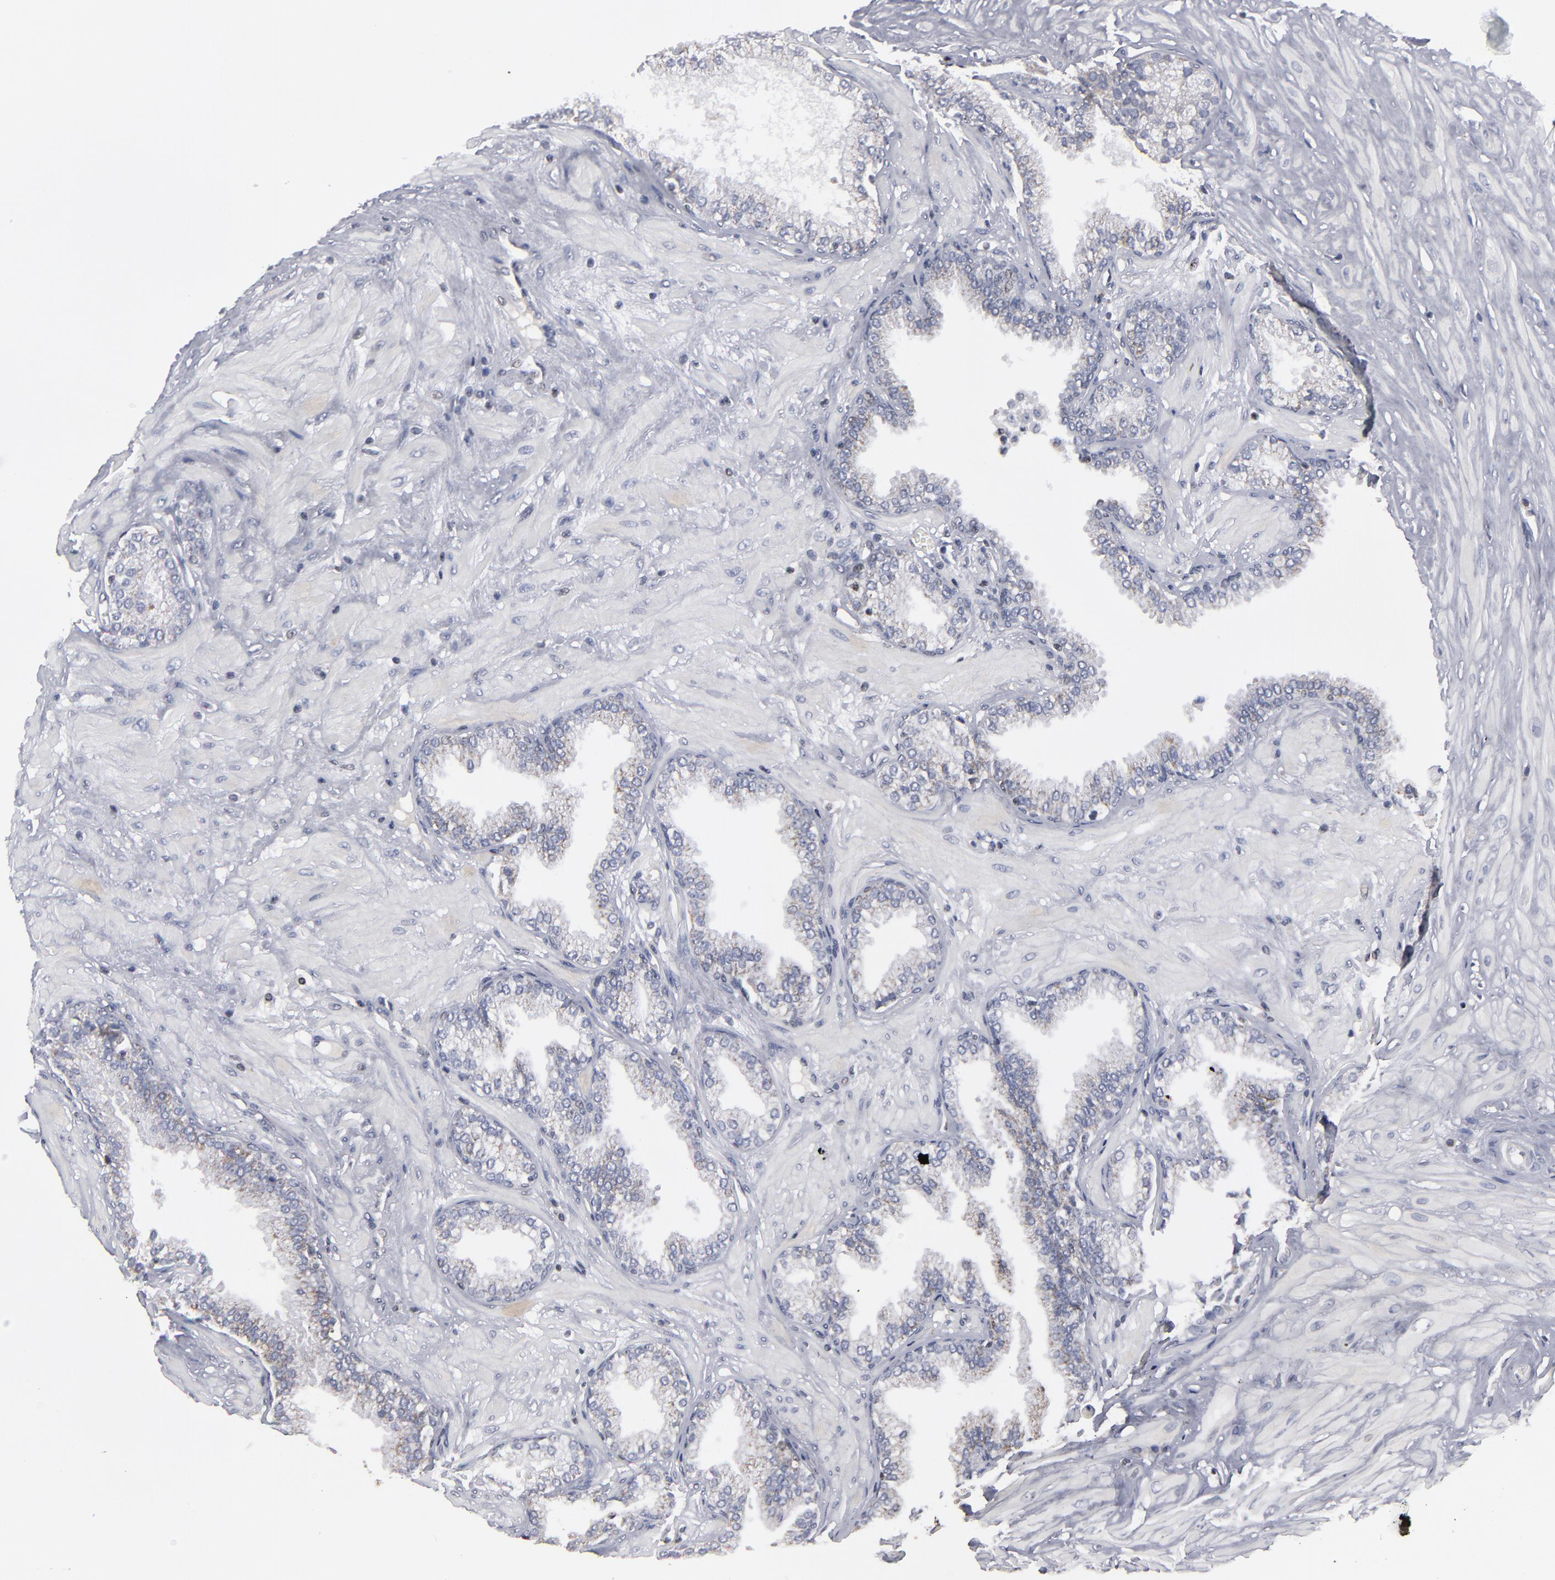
{"staining": {"intensity": "weak", "quantity": "25%-75%", "location": "cytoplasmic/membranous"}, "tissue": "prostate", "cell_type": "Glandular cells", "image_type": "normal", "snomed": [{"axis": "morphology", "description": "Normal tissue, NOS"}, {"axis": "topography", "description": "Prostate"}], "caption": "A low amount of weak cytoplasmic/membranous staining is appreciated in approximately 25%-75% of glandular cells in normal prostate.", "gene": "ODF2", "patient": {"sex": "male", "age": 64}}